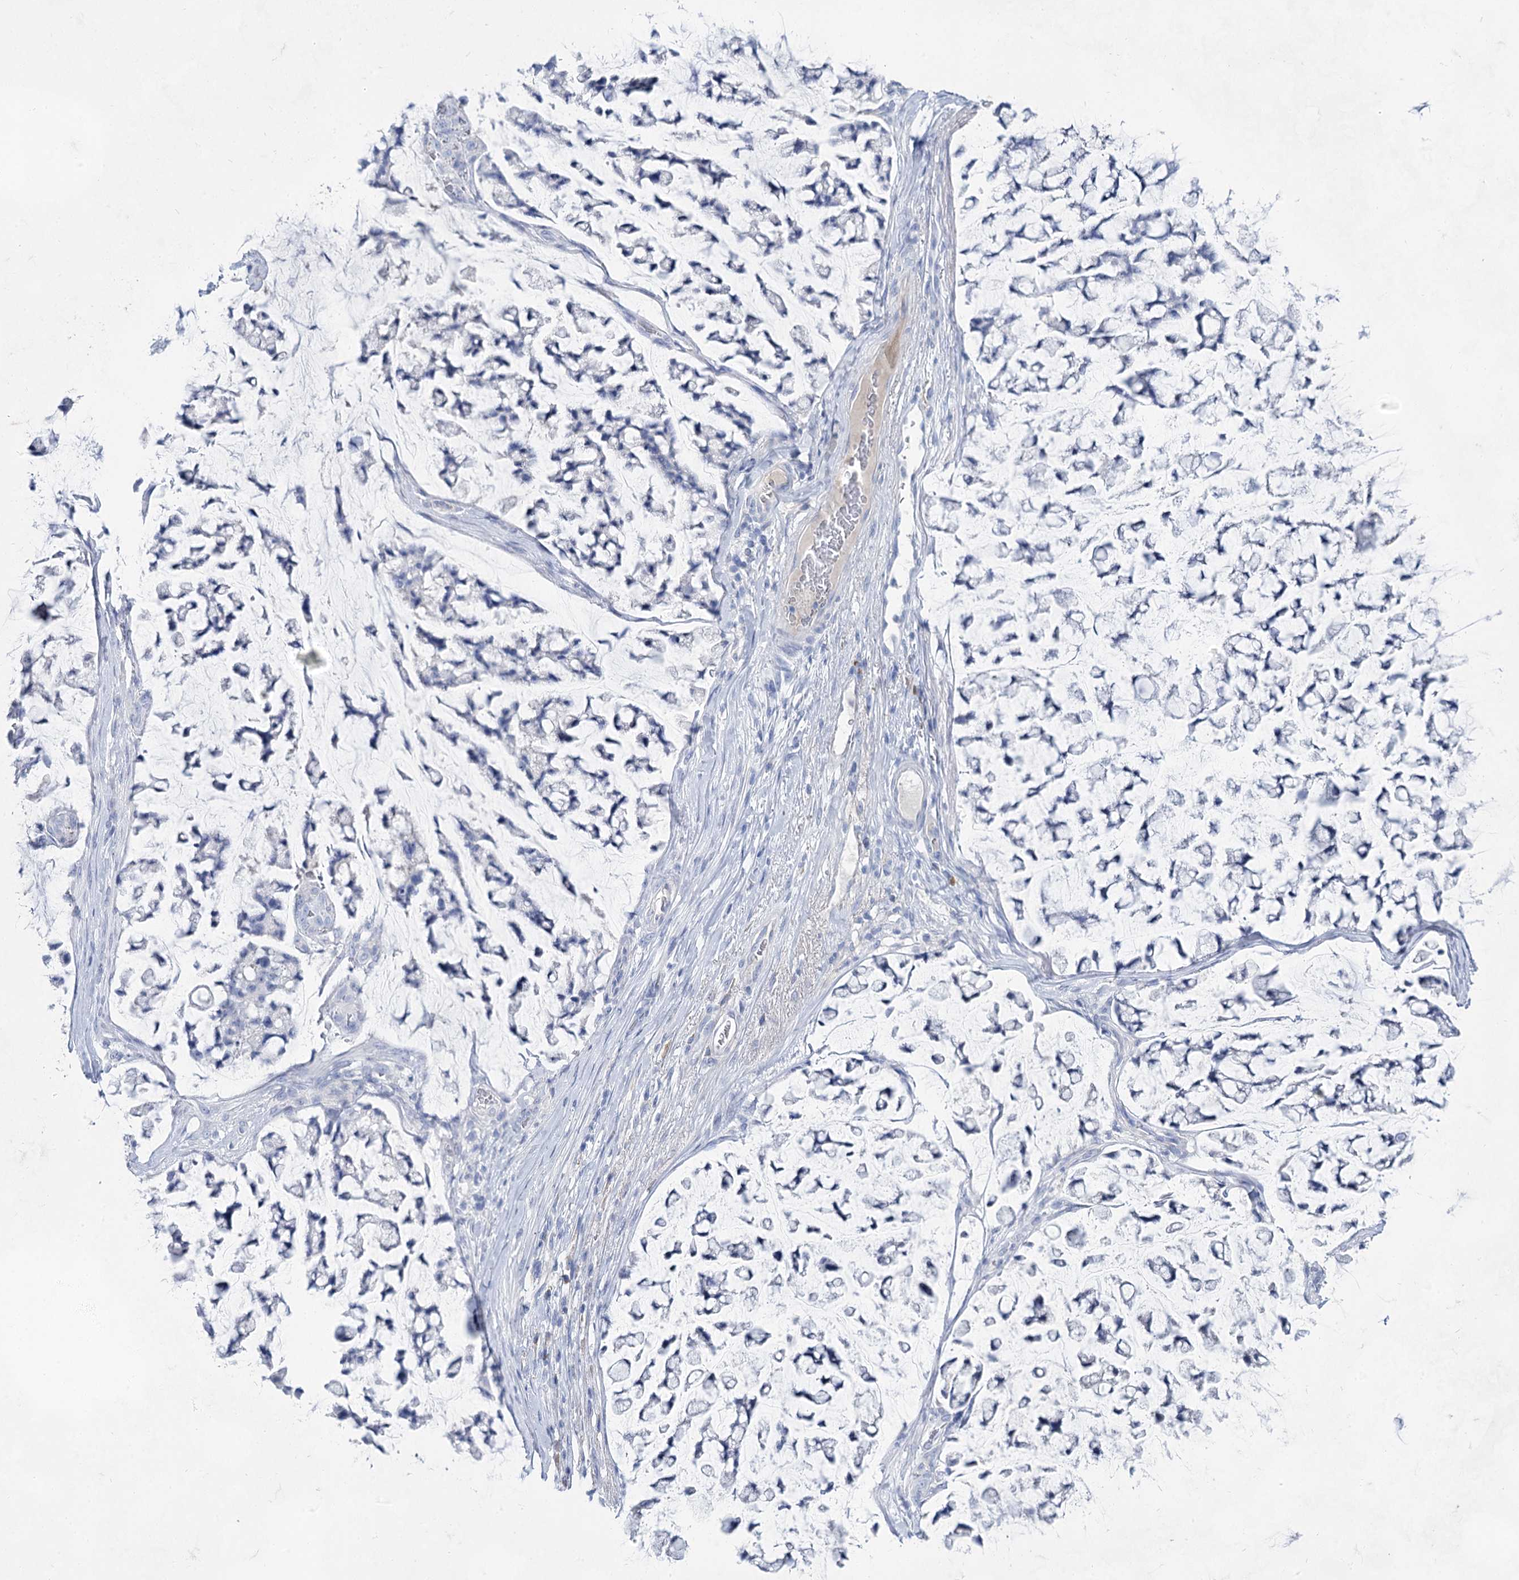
{"staining": {"intensity": "negative", "quantity": "none", "location": "none"}, "tissue": "stomach cancer", "cell_type": "Tumor cells", "image_type": "cancer", "snomed": [{"axis": "morphology", "description": "Adenocarcinoma, NOS"}, {"axis": "topography", "description": "Stomach, lower"}], "caption": "High power microscopy histopathology image of an immunohistochemistry micrograph of stomach cancer (adenocarcinoma), revealing no significant positivity in tumor cells. Brightfield microscopy of immunohistochemistry (IHC) stained with DAB (brown) and hematoxylin (blue), captured at high magnification.", "gene": "ACRV1", "patient": {"sex": "male", "age": 67}}